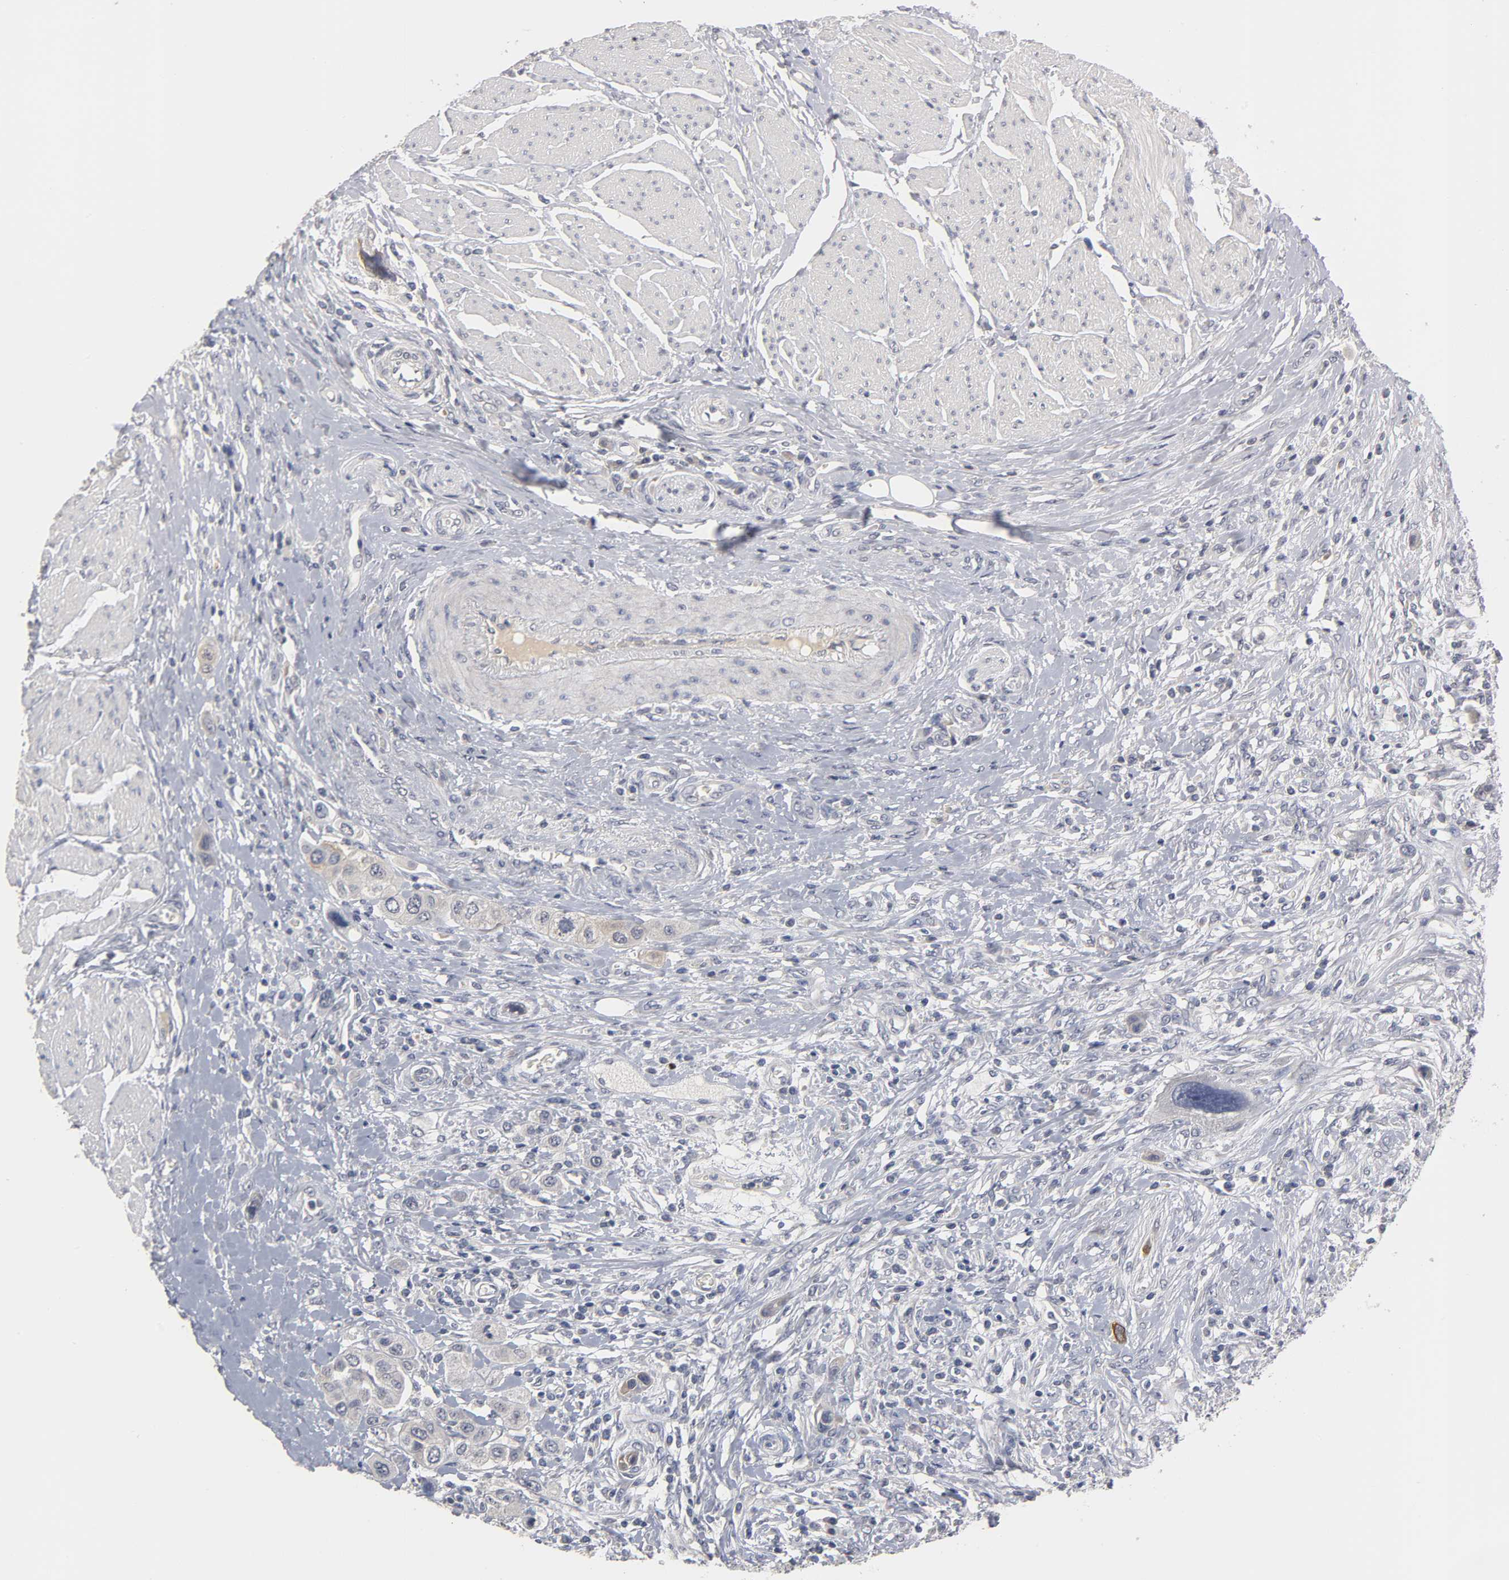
{"staining": {"intensity": "negative", "quantity": "none", "location": "none"}, "tissue": "urothelial cancer", "cell_type": "Tumor cells", "image_type": "cancer", "snomed": [{"axis": "morphology", "description": "Urothelial carcinoma, High grade"}, {"axis": "topography", "description": "Urinary bladder"}], "caption": "Immunohistochemical staining of urothelial cancer reveals no significant expression in tumor cells.", "gene": "OVOL1", "patient": {"sex": "male", "age": 50}}